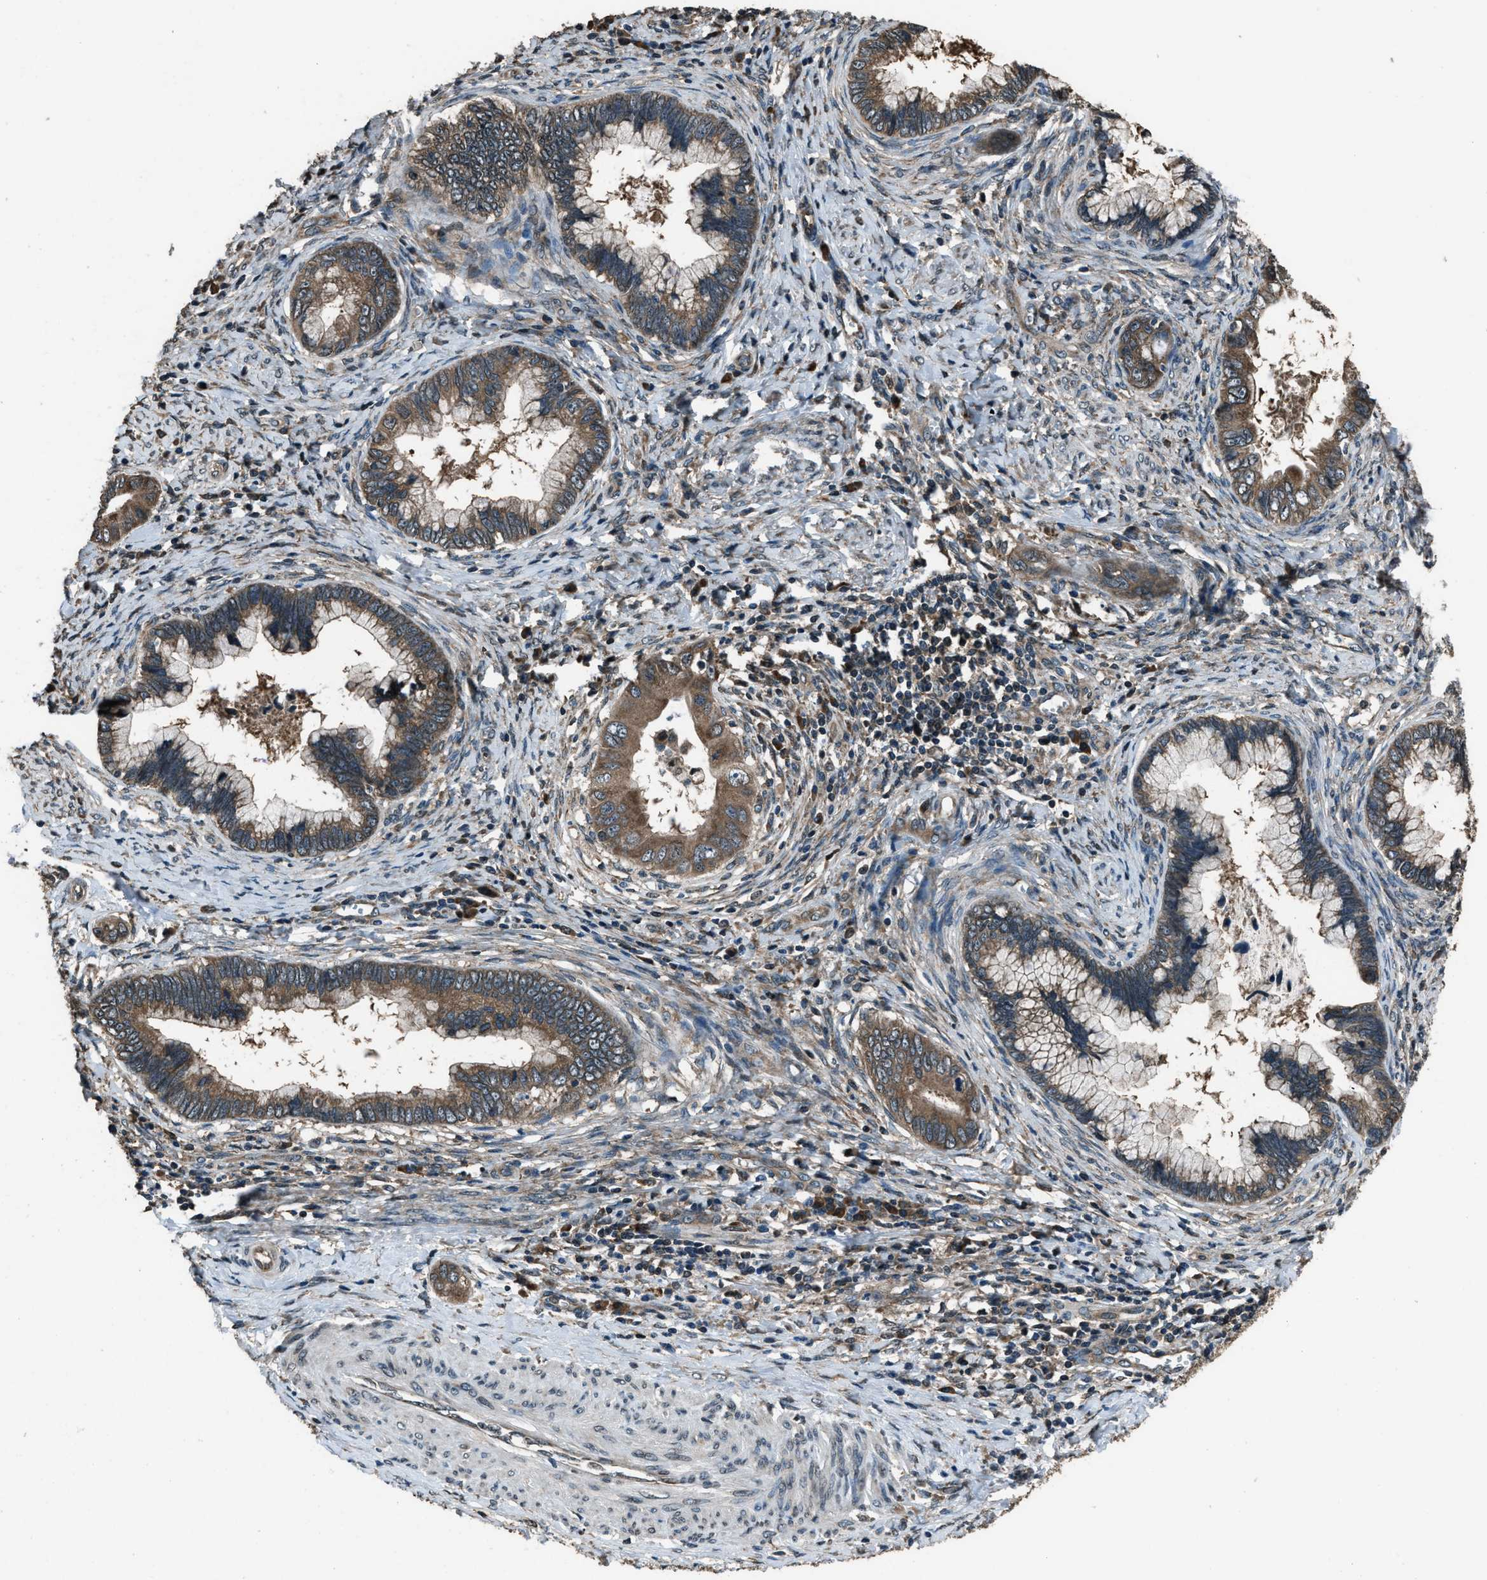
{"staining": {"intensity": "moderate", "quantity": ">75%", "location": "cytoplasmic/membranous"}, "tissue": "cervical cancer", "cell_type": "Tumor cells", "image_type": "cancer", "snomed": [{"axis": "morphology", "description": "Adenocarcinoma, NOS"}, {"axis": "topography", "description": "Cervix"}], "caption": "There is medium levels of moderate cytoplasmic/membranous staining in tumor cells of adenocarcinoma (cervical), as demonstrated by immunohistochemical staining (brown color).", "gene": "TRIM4", "patient": {"sex": "female", "age": 44}}